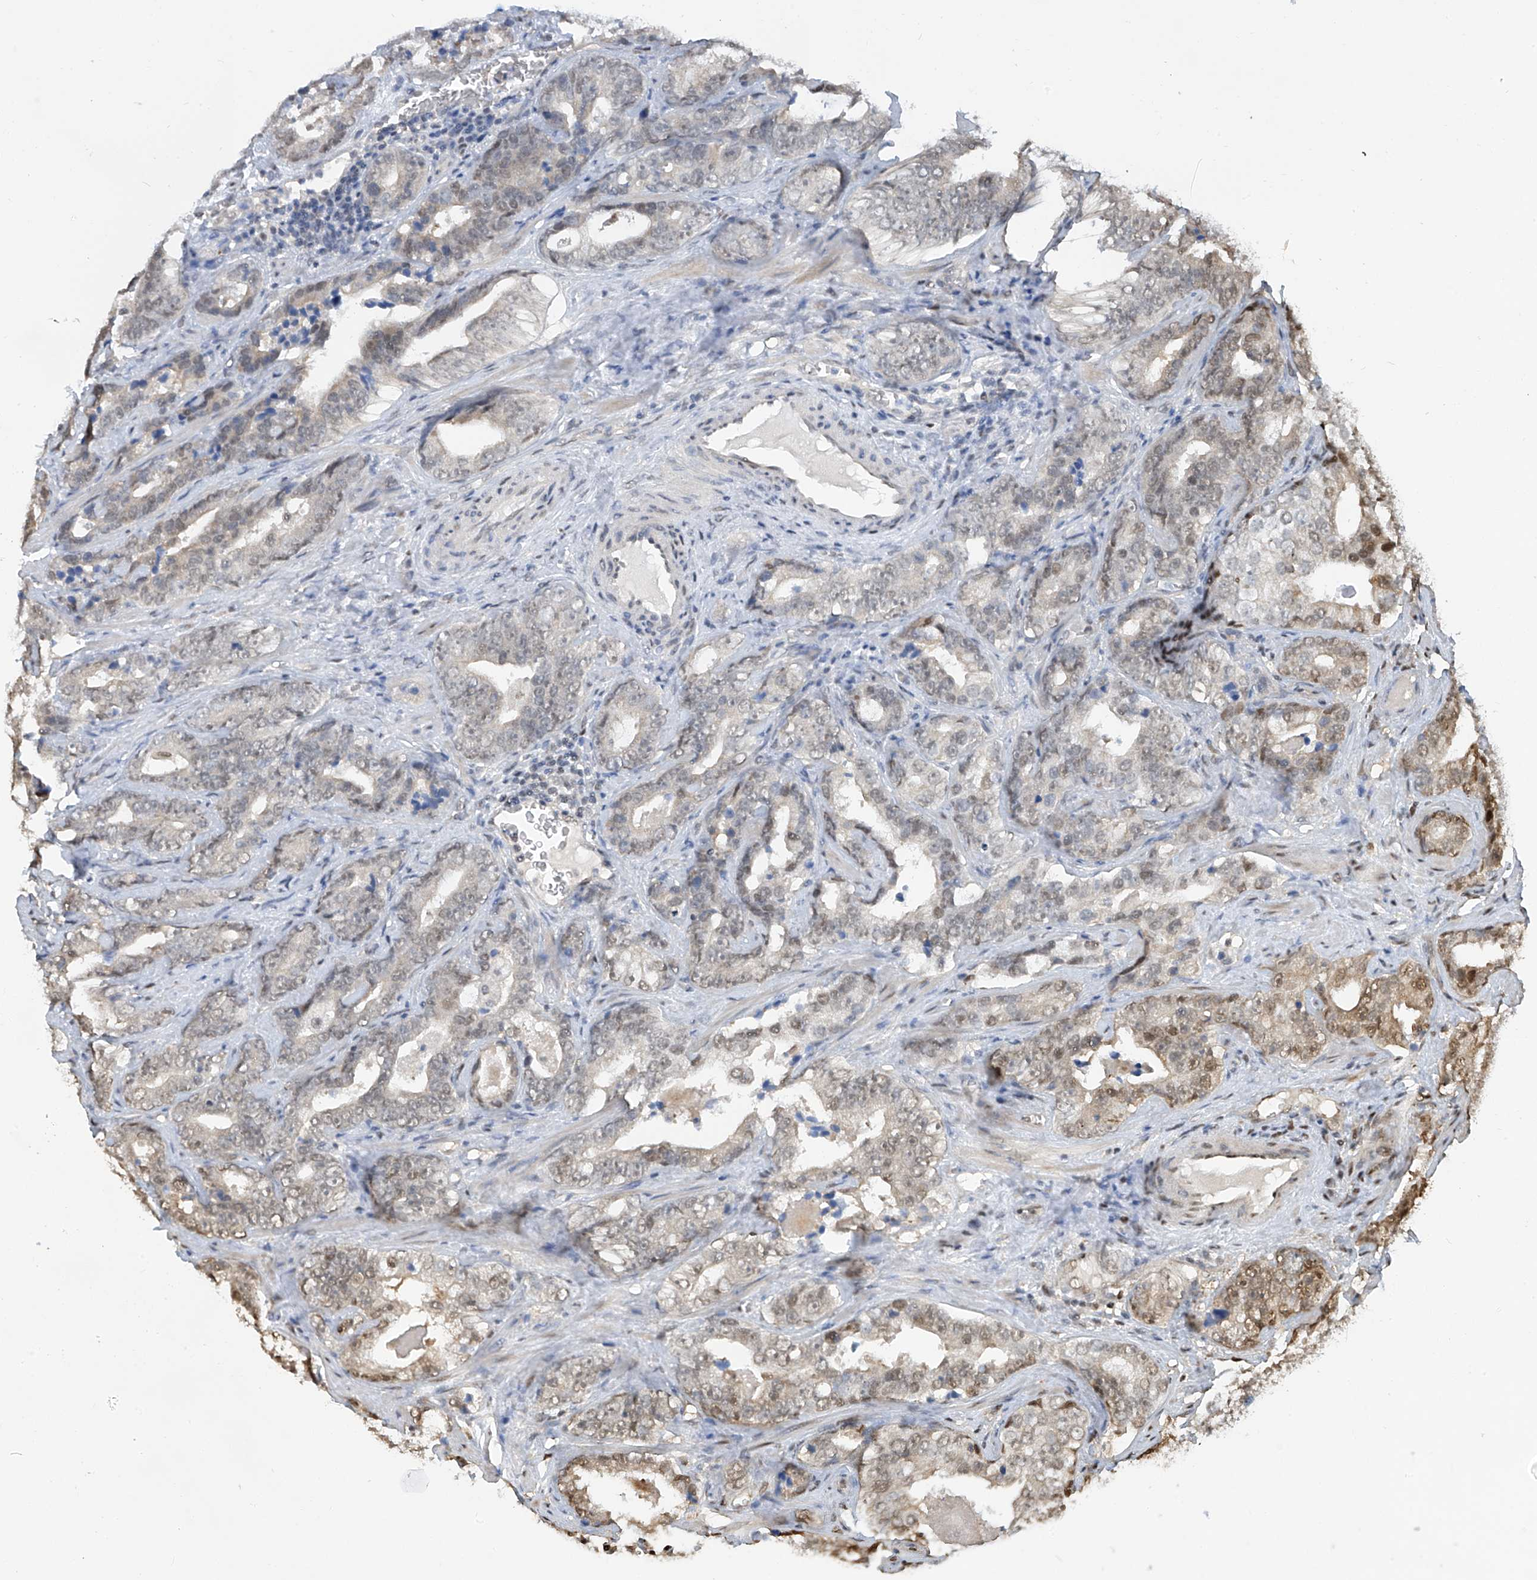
{"staining": {"intensity": "weak", "quantity": "<25%", "location": "nuclear"}, "tissue": "prostate cancer", "cell_type": "Tumor cells", "image_type": "cancer", "snomed": [{"axis": "morphology", "description": "Adenocarcinoma, High grade"}, {"axis": "topography", "description": "Prostate"}], "caption": "Histopathology image shows no significant protein positivity in tumor cells of prostate cancer (adenocarcinoma (high-grade)).", "gene": "PMM1", "patient": {"sex": "male", "age": 62}}